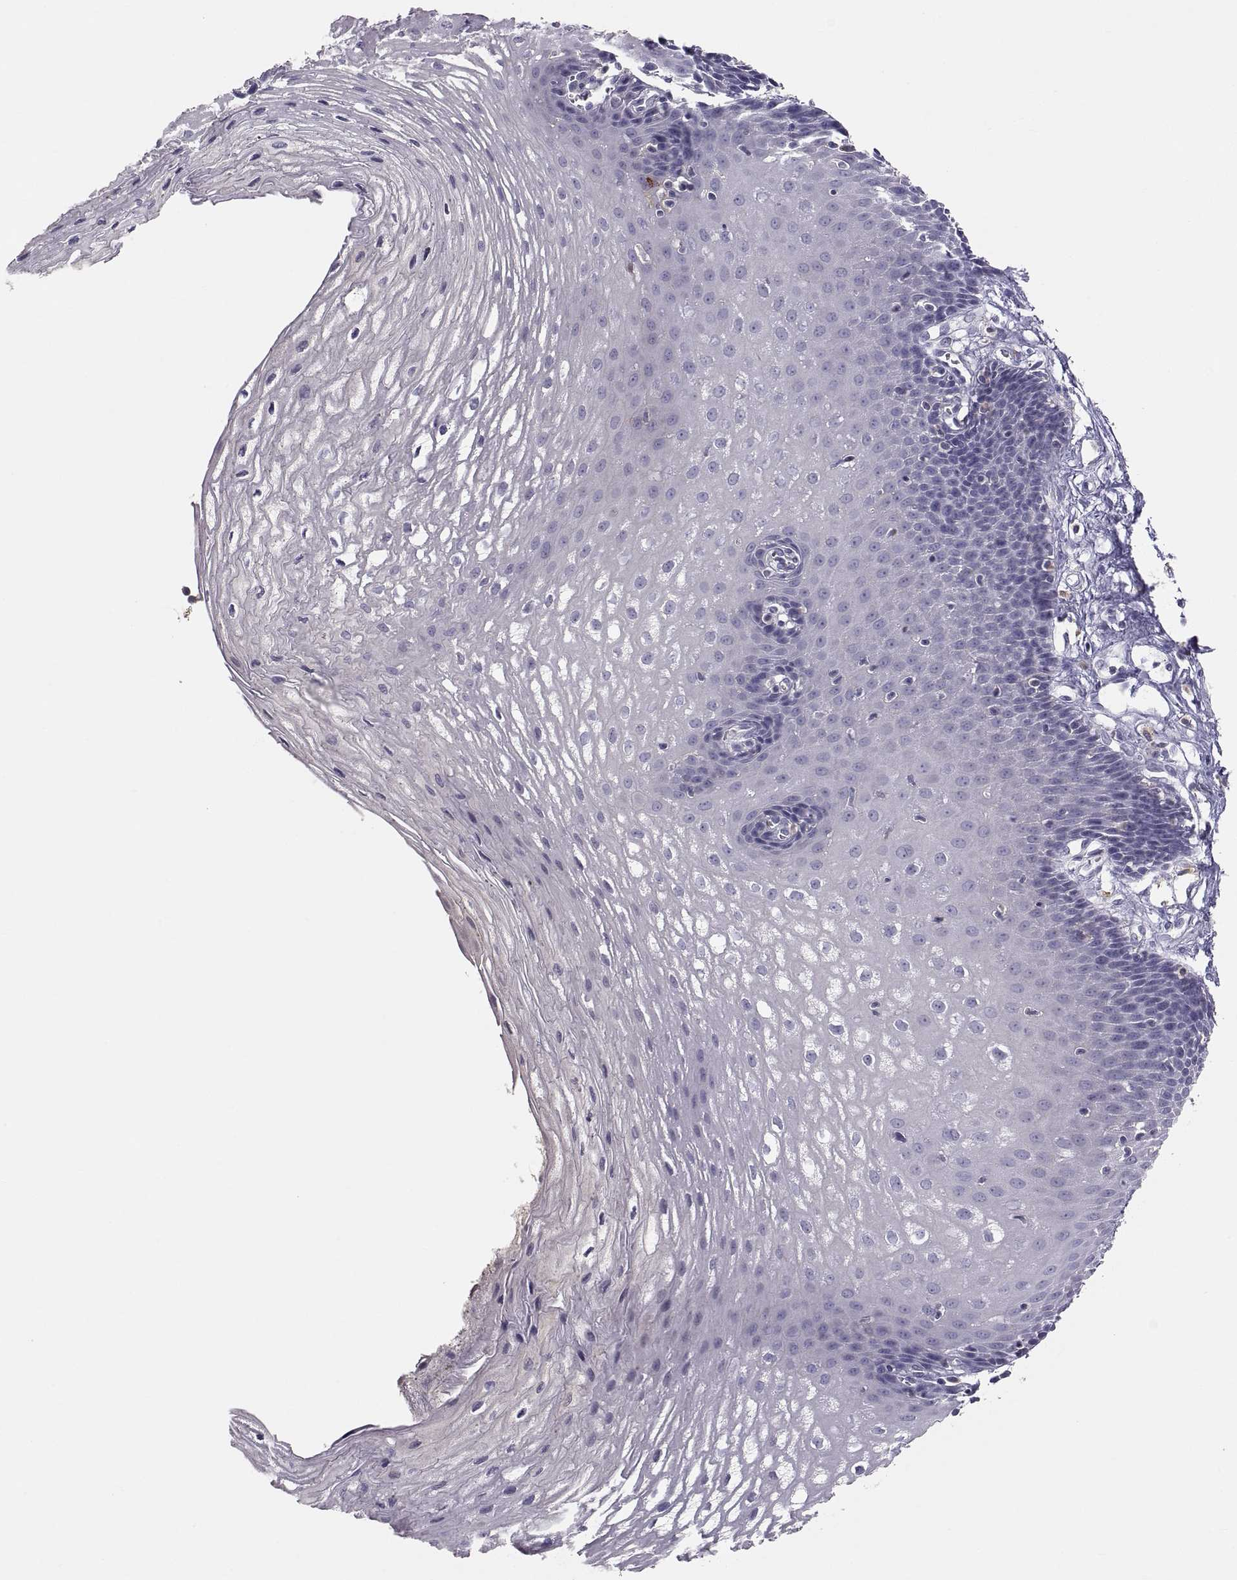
{"staining": {"intensity": "negative", "quantity": "none", "location": "none"}, "tissue": "esophagus", "cell_type": "Squamous epithelial cells", "image_type": "normal", "snomed": [{"axis": "morphology", "description": "Normal tissue, NOS"}, {"axis": "topography", "description": "Esophagus"}], "caption": "Immunohistochemistry (IHC) photomicrograph of benign esophagus: human esophagus stained with DAB reveals no significant protein positivity in squamous epithelial cells.", "gene": "RALB", "patient": {"sex": "male", "age": 72}}